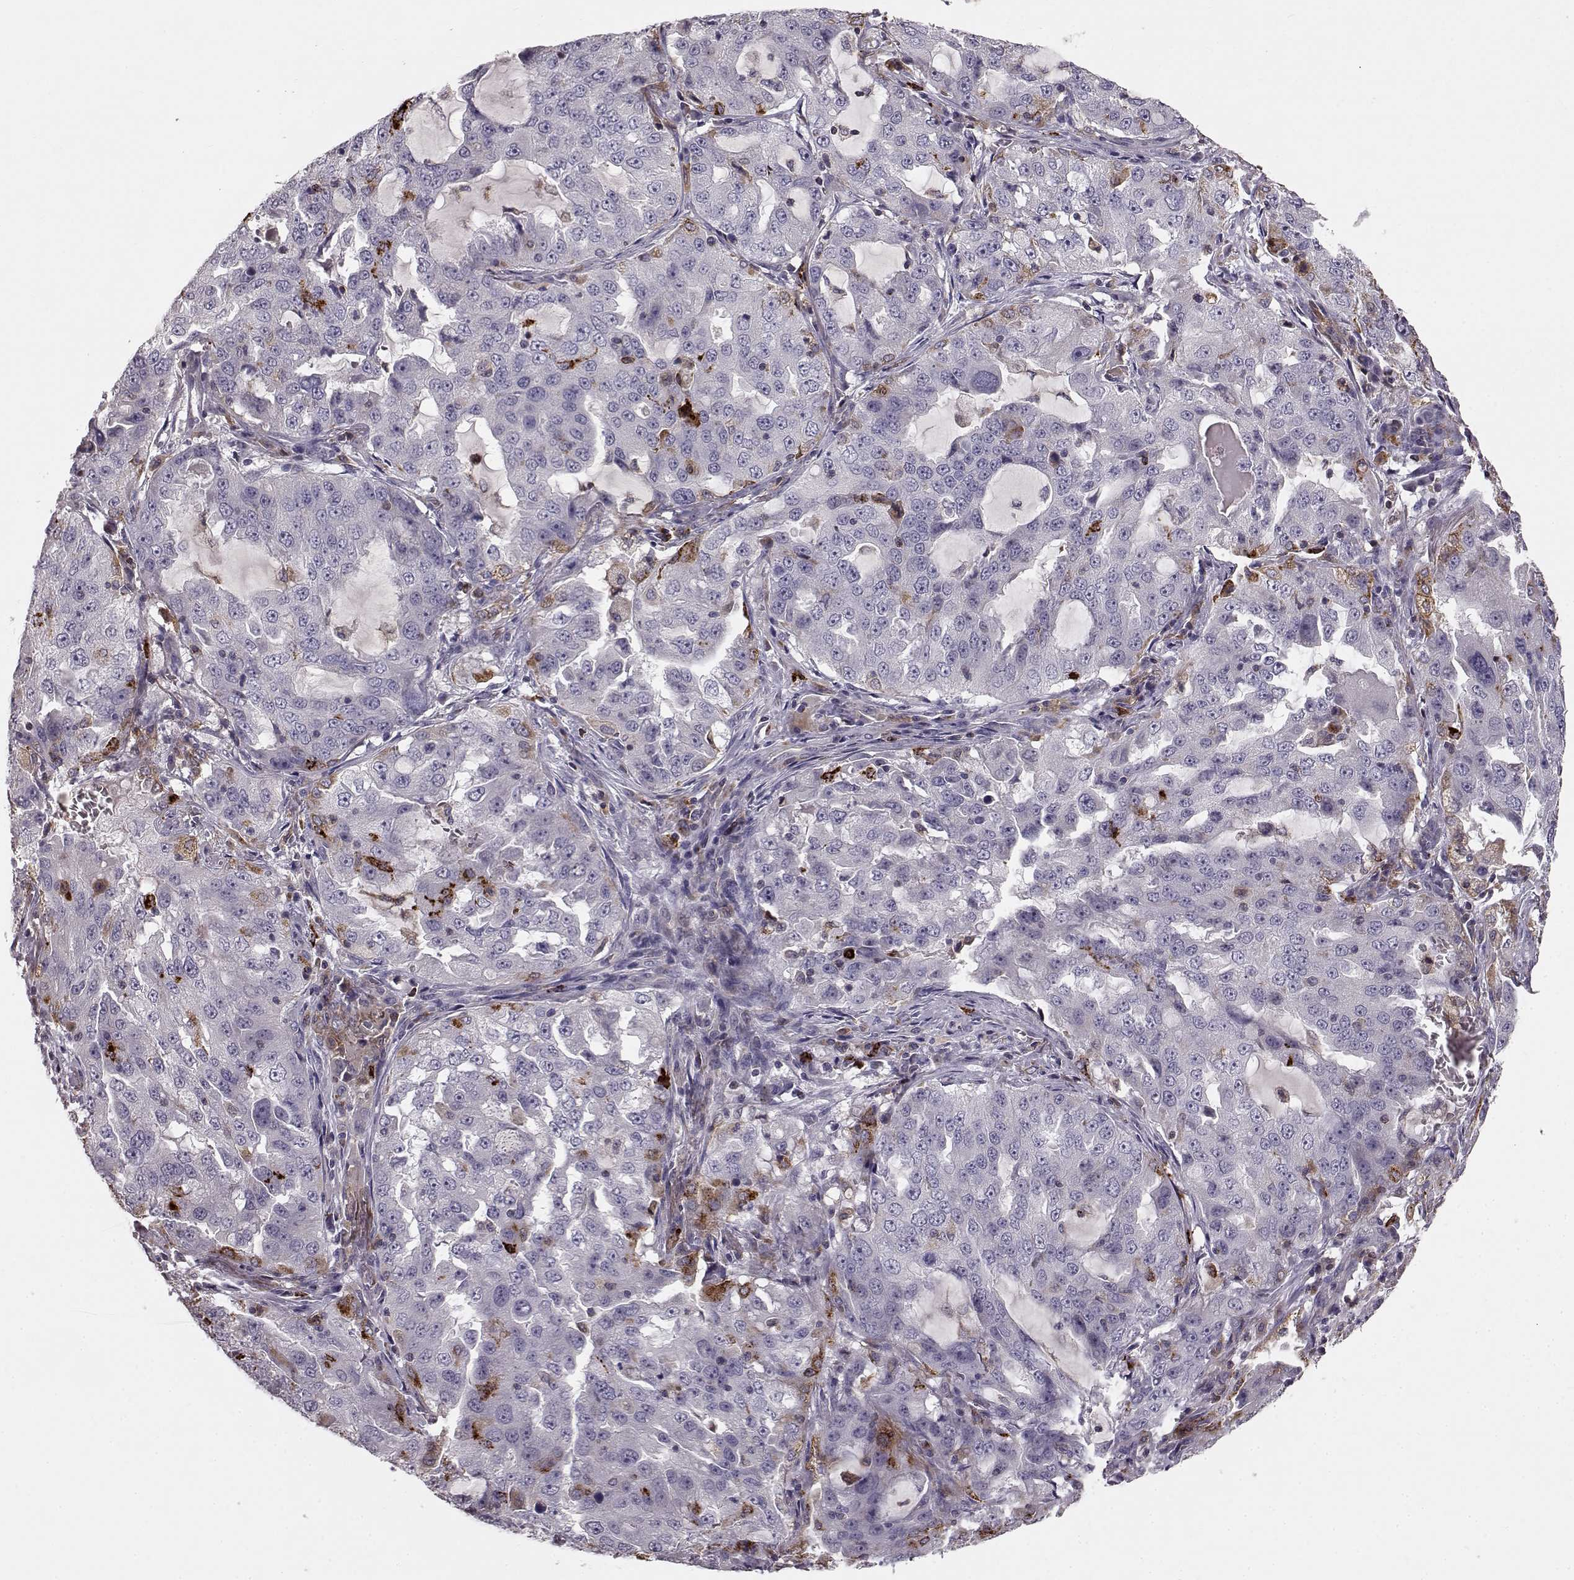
{"staining": {"intensity": "negative", "quantity": "none", "location": "none"}, "tissue": "lung cancer", "cell_type": "Tumor cells", "image_type": "cancer", "snomed": [{"axis": "morphology", "description": "Adenocarcinoma, NOS"}, {"axis": "topography", "description": "Lung"}], "caption": "Immunohistochemistry (IHC) of human adenocarcinoma (lung) exhibits no expression in tumor cells.", "gene": "CCNF", "patient": {"sex": "female", "age": 61}}